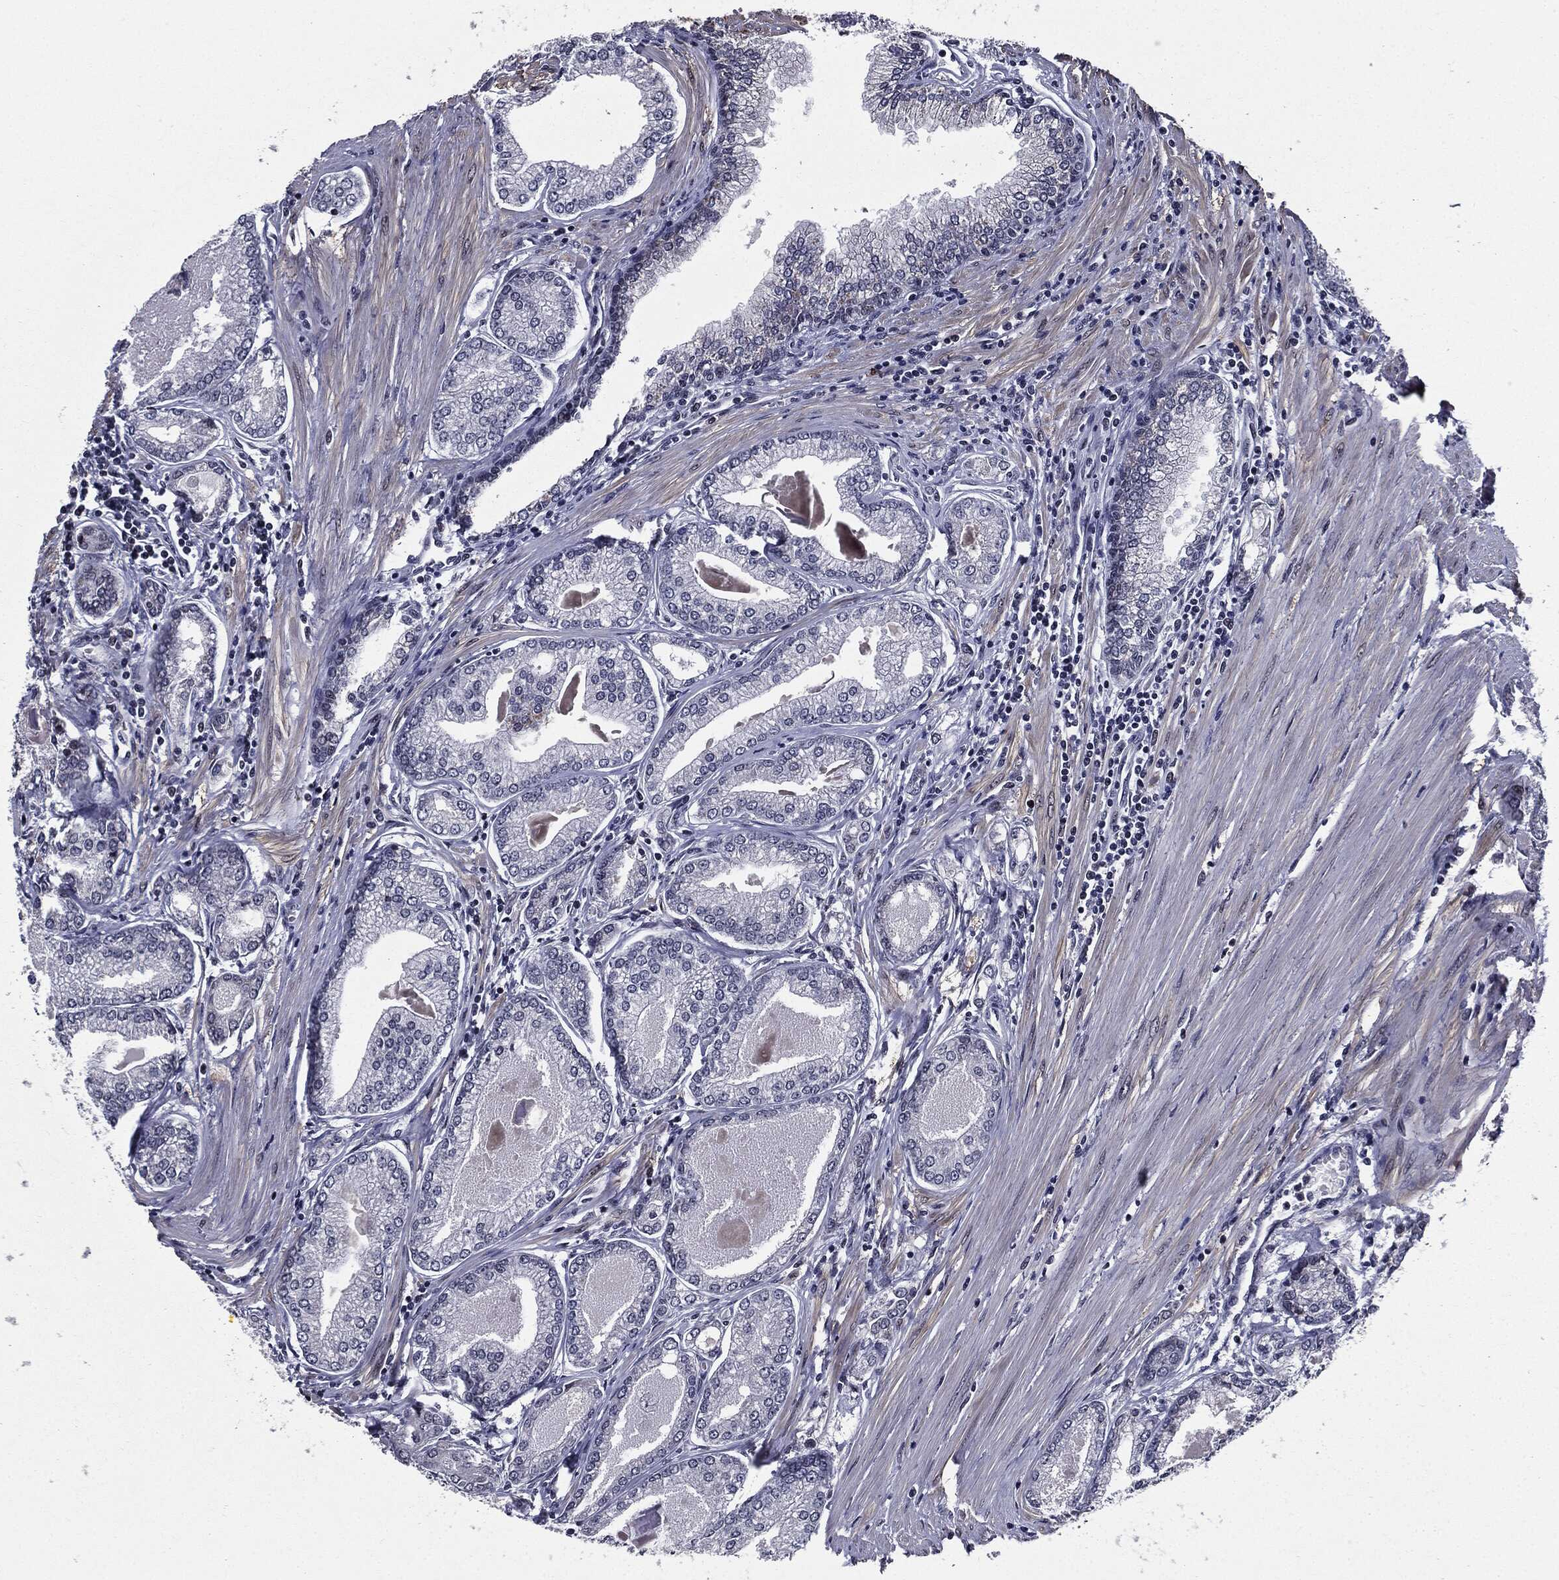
{"staining": {"intensity": "negative", "quantity": "none", "location": "none"}, "tissue": "prostate cancer", "cell_type": "Tumor cells", "image_type": "cancer", "snomed": [{"axis": "morphology", "description": "Adenocarcinoma, Low grade"}, {"axis": "topography", "description": "Prostate"}], "caption": "Immunohistochemical staining of prostate low-grade adenocarcinoma reveals no significant expression in tumor cells. Brightfield microscopy of immunohistochemistry (IHC) stained with DAB (3,3'-diaminobenzidine) (brown) and hematoxylin (blue), captured at high magnification.", "gene": "ZFP91", "patient": {"sex": "male", "age": 72}}